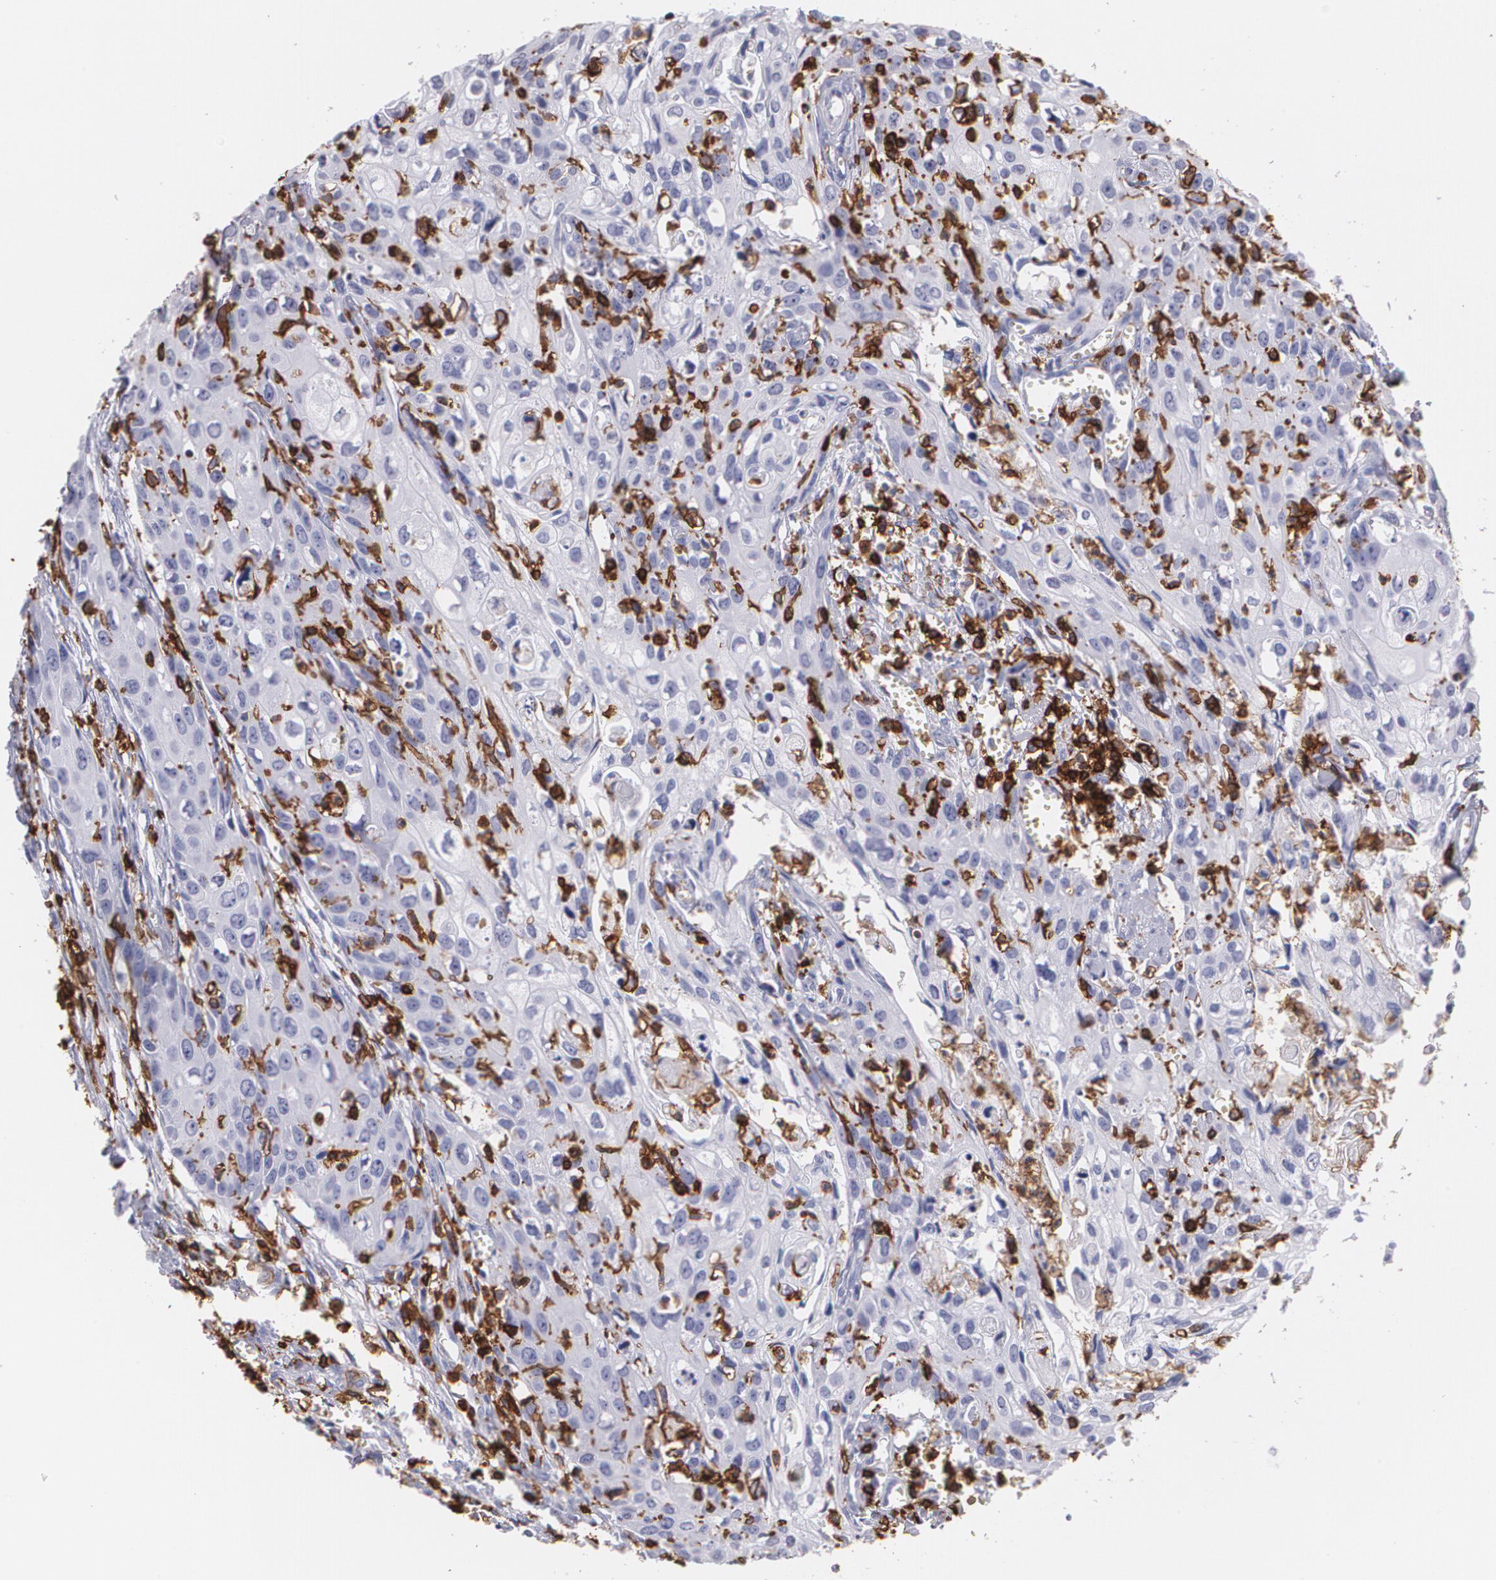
{"staining": {"intensity": "negative", "quantity": "none", "location": "none"}, "tissue": "urothelial cancer", "cell_type": "Tumor cells", "image_type": "cancer", "snomed": [{"axis": "morphology", "description": "Urothelial carcinoma, High grade"}, {"axis": "topography", "description": "Urinary bladder"}], "caption": "Immunohistochemical staining of human high-grade urothelial carcinoma displays no significant staining in tumor cells. The staining was performed using DAB to visualize the protein expression in brown, while the nuclei were stained in blue with hematoxylin (Magnification: 20x).", "gene": "PTPRC", "patient": {"sex": "male", "age": 54}}